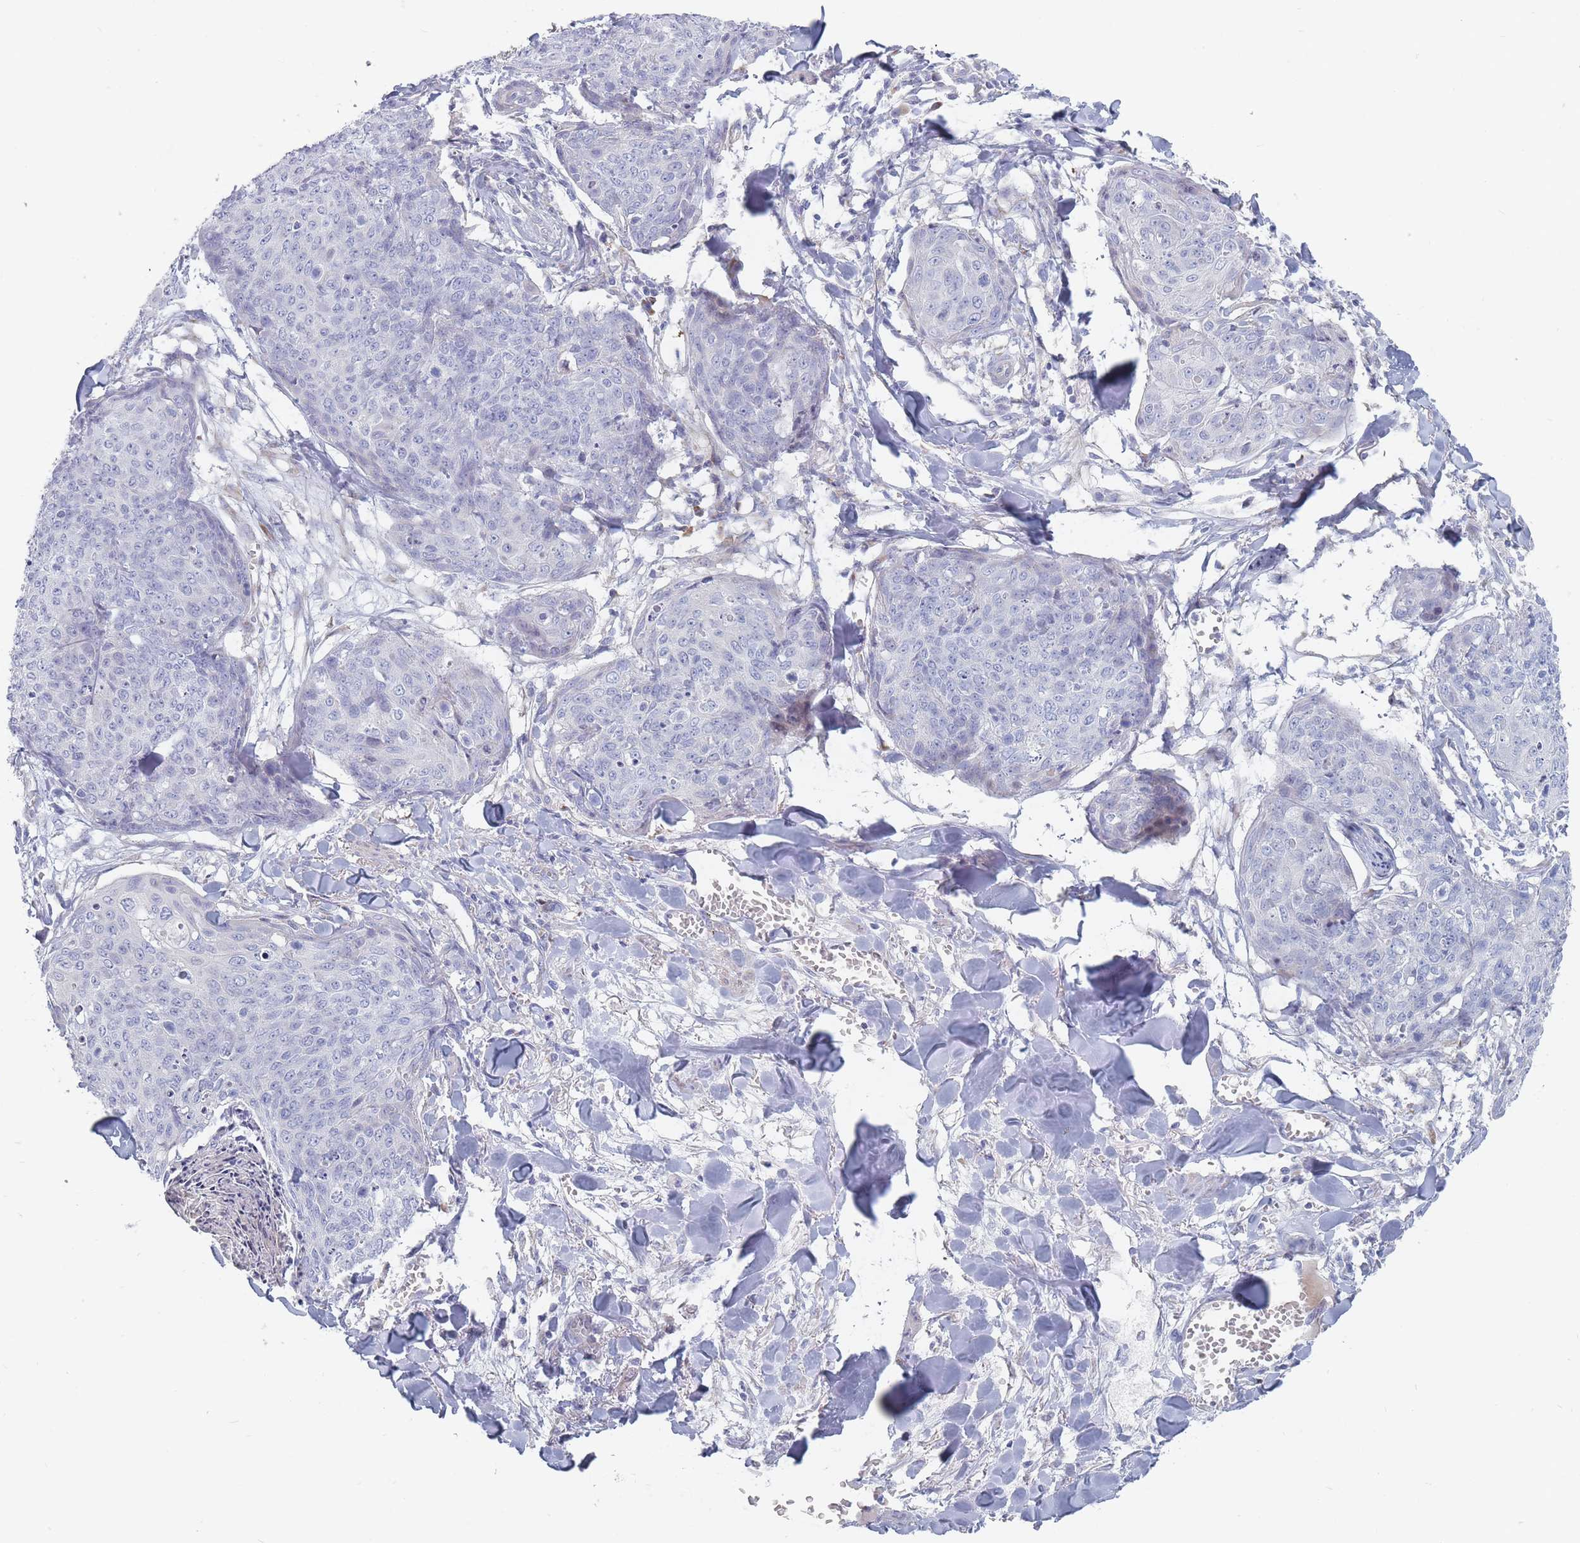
{"staining": {"intensity": "negative", "quantity": "none", "location": "none"}, "tissue": "skin cancer", "cell_type": "Tumor cells", "image_type": "cancer", "snomed": [{"axis": "morphology", "description": "Squamous cell carcinoma, NOS"}, {"axis": "topography", "description": "Skin"}, {"axis": "topography", "description": "Vulva"}], "caption": "Squamous cell carcinoma (skin) was stained to show a protein in brown. There is no significant positivity in tumor cells. Nuclei are stained in blue.", "gene": "SPATS1", "patient": {"sex": "female", "age": 85}}